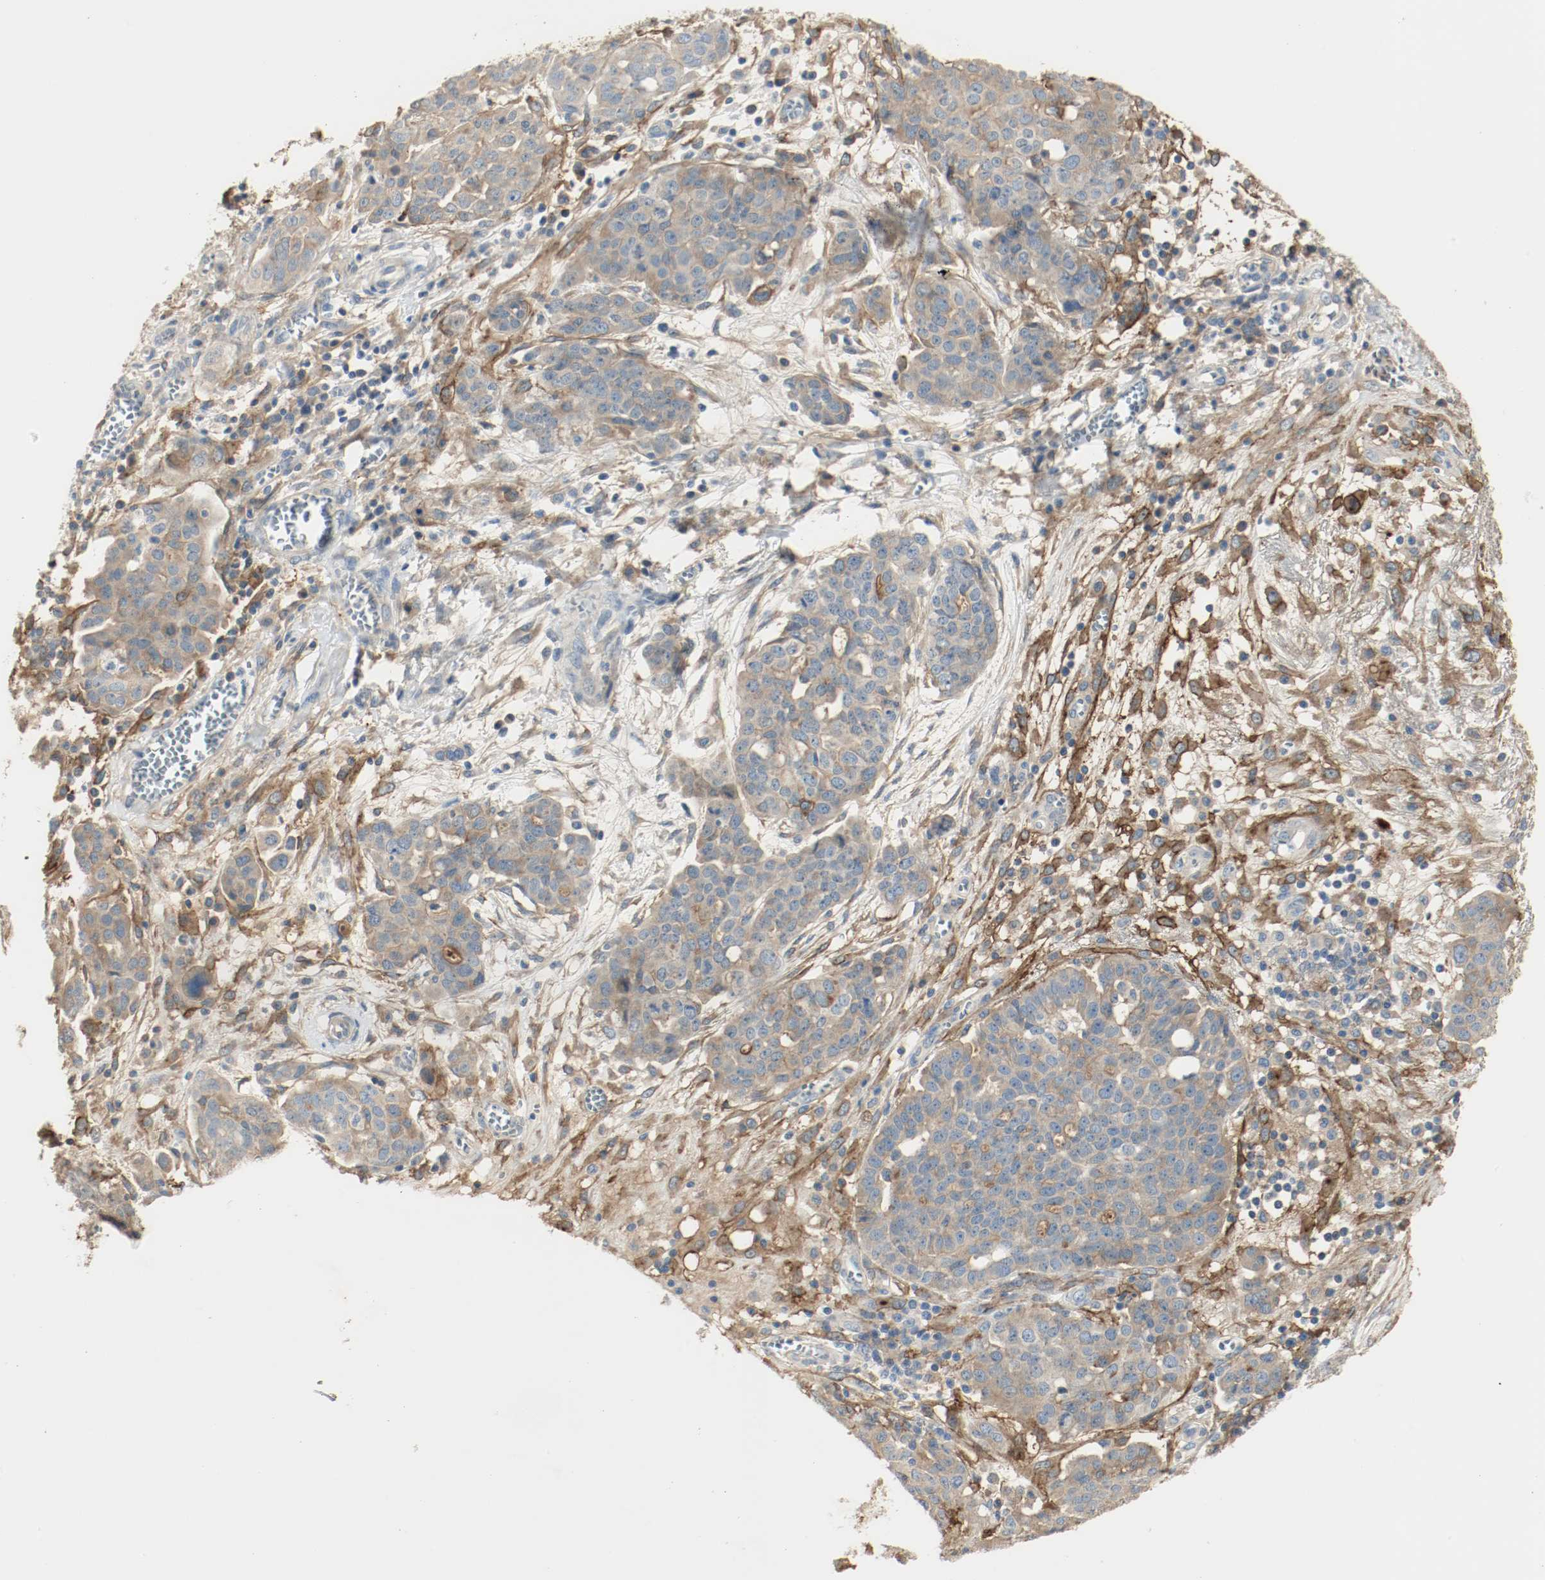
{"staining": {"intensity": "weak", "quantity": ">75%", "location": "cytoplasmic/membranous"}, "tissue": "ovarian cancer", "cell_type": "Tumor cells", "image_type": "cancer", "snomed": [{"axis": "morphology", "description": "Cystadenocarcinoma, serous, NOS"}, {"axis": "topography", "description": "Soft tissue"}, {"axis": "topography", "description": "Ovary"}], "caption": "Protein expression analysis of human ovarian cancer (serous cystadenocarcinoma) reveals weak cytoplasmic/membranous staining in approximately >75% of tumor cells. The staining was performed using DAB to visualize the protein expression in brown, while the nuclei were stained in blue with hematoxylin (Magnification: 20x).", "gene": "MELTF", "patient": {"sex": "female", "age": 57}}